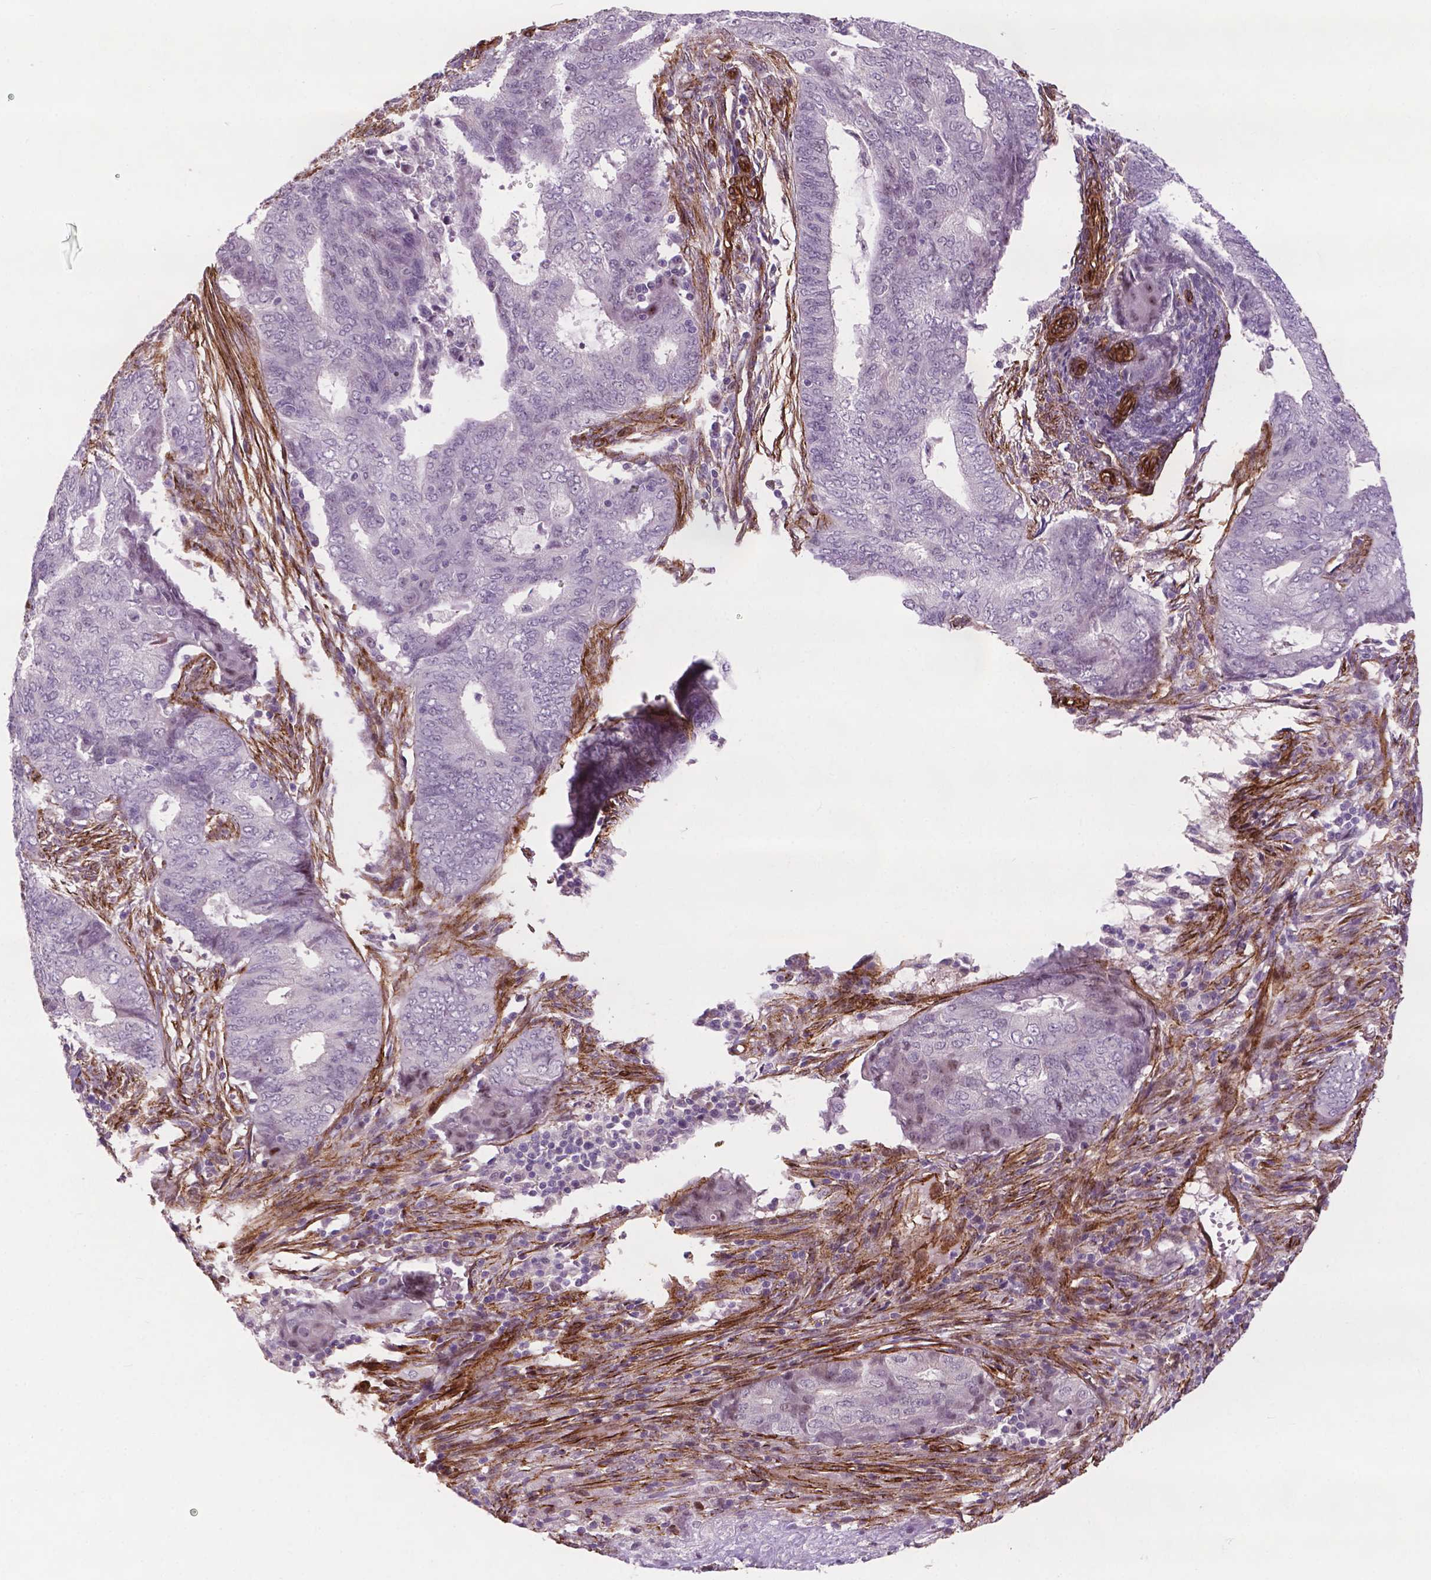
{"staining": {"intensity": "negative", "quantity": "none", "location": "none"}, "tissue": "endometrial cancer", "cell_type": "Tumor cells", "image_type": "cancer", "snomed": [{"axis": "morphology", "description": "Adenocarcinoma, NOS"}, {"axis": "topography", "description": "Endometrium"}], "caption": "An IHC photomicrograph of adenocarcinoma (endometrial) is shown. There is no staining in tumor cells of adenocarcinoma (endometrial). Nuclei are stained in blue.", "gene": "EGFL8", "patient": {"sex": "female", "age": 62}}